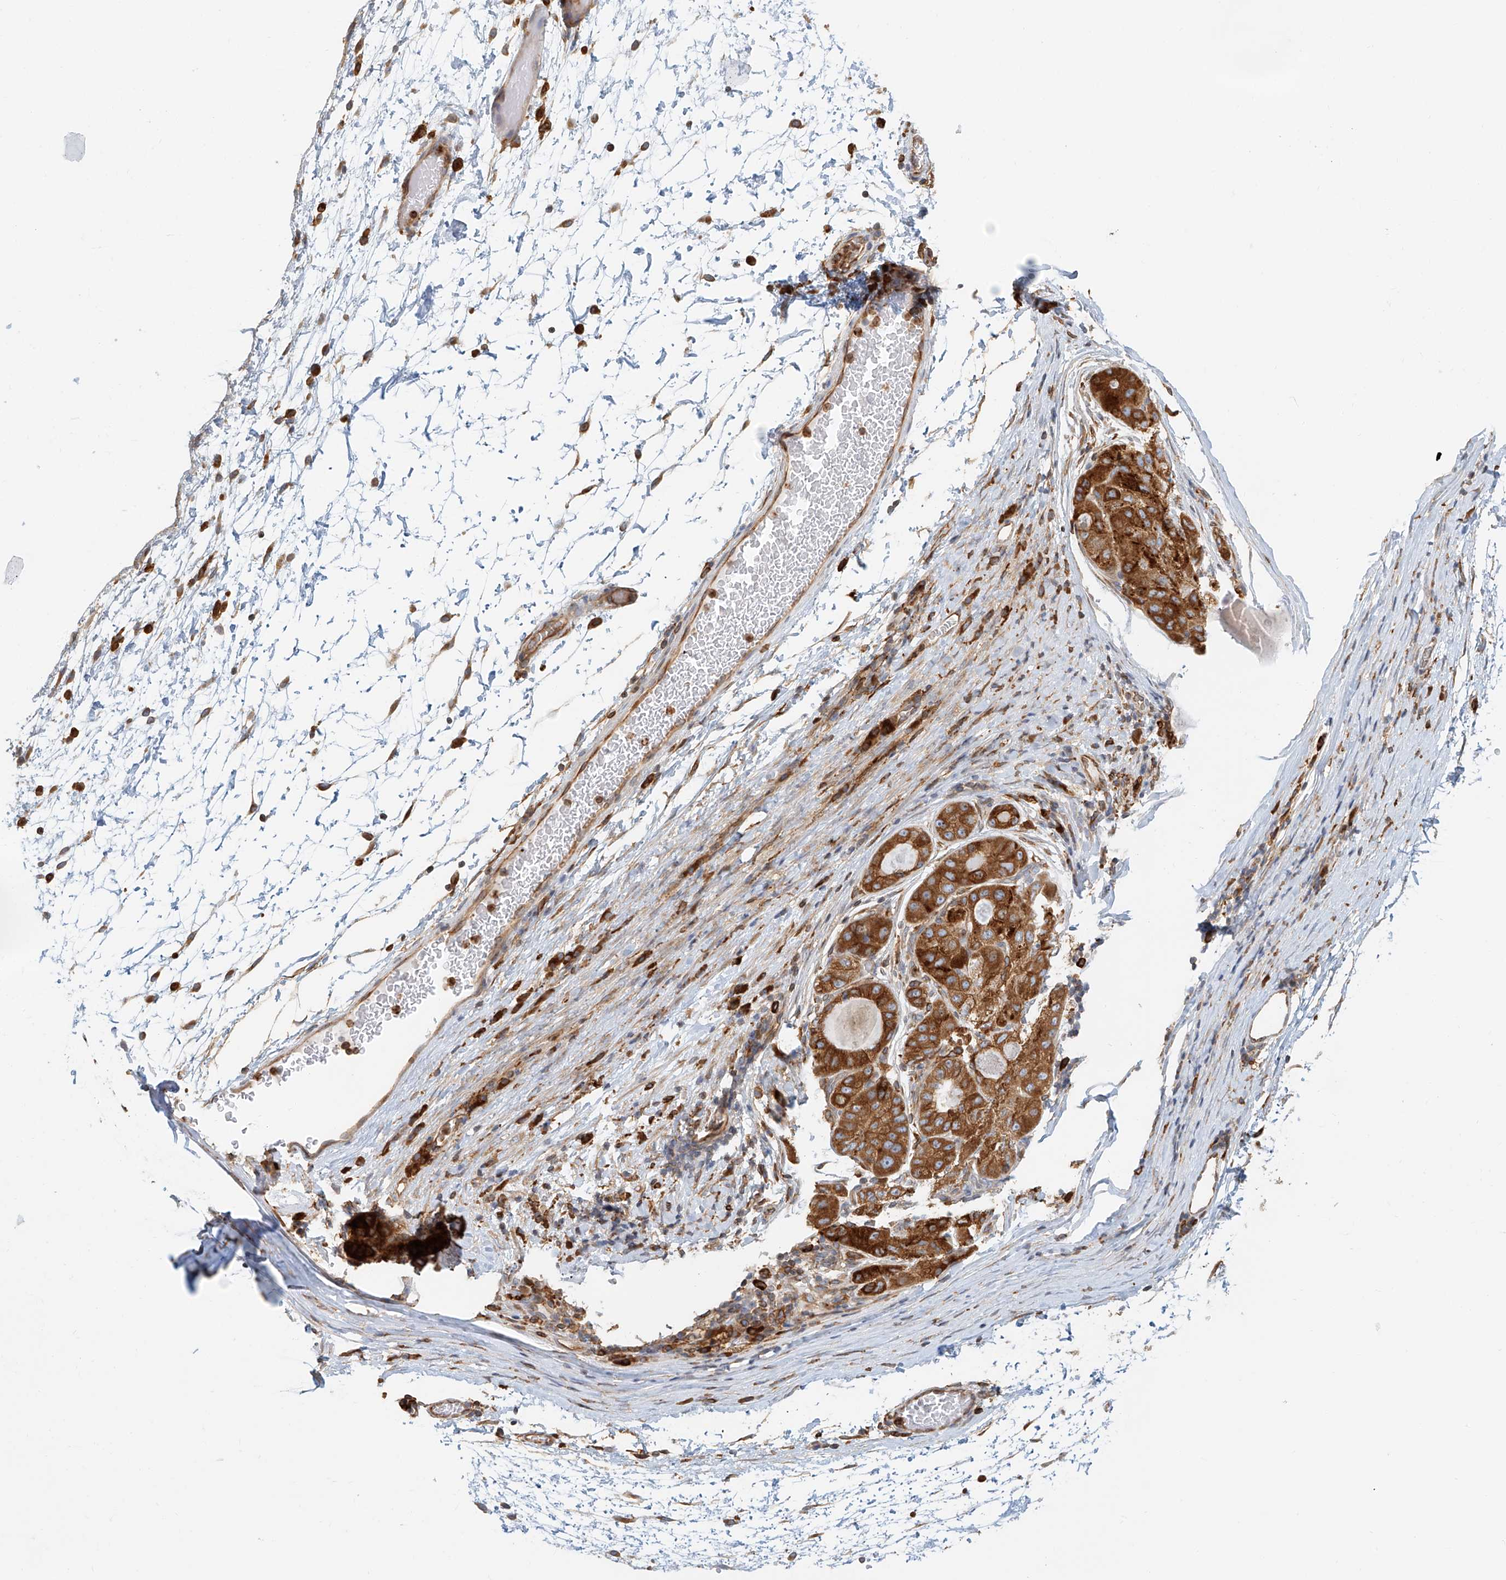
{"staining": {"intensity": "strong", "quantity": ">75%", "location": "cytoplasmic/membranous"}, "tissue": "liver cancer", "cell_type": "Tumor cells", "image_type": "cancer", "snomed": [{"axis": "morphology", "description": "Carcinoma, Hepatocellular, NOS"}, {"axis": "topography", "description": "Liver"}], "caption": "Protein expression analysis of liver hepatocellular carcinoma displays strong cytoplasmic/membranous positivity in about >75% of tumor cells. The staining was performed using DAB (3,3'-diaminobenzidine), with brown indicating positive protein expression. Nuclei are stained blue with hematoxylin.", "gene": "DHRS7", "patient": {"sex": "male", "age": 80}}